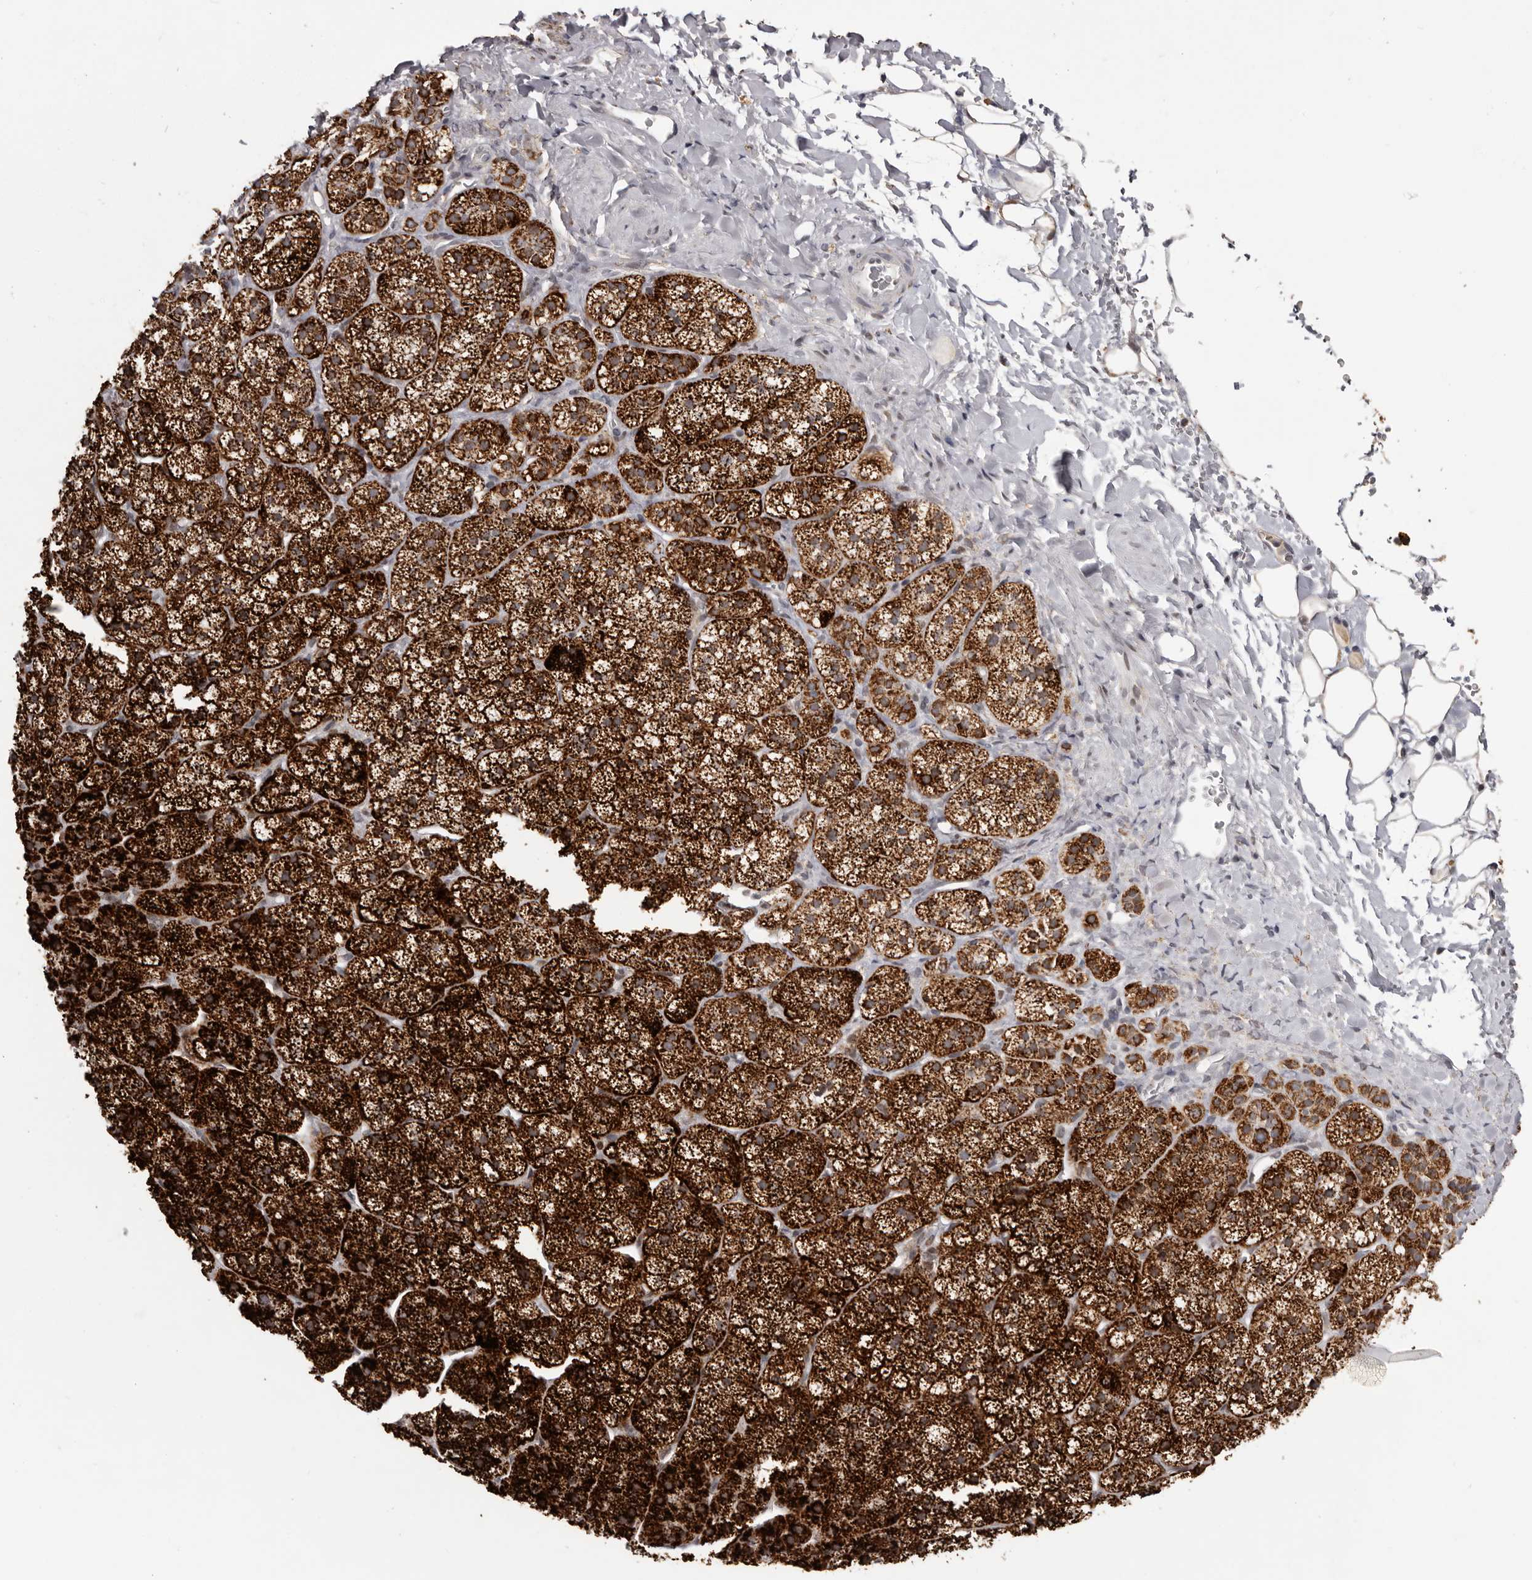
{"staining": {"intensity": "strong", "quantity": ">75%", "location": "cytoplasmic/membranous"}, "tissue": "adrenal gland", "cell_type": "Glandular cells", "image_type": "normal", "snomed": [{"axis": "morphology", "description": "Normal tissue, NOS"}, {"axis": "topography", "description": "Adrenal gland"}], "caption": "High-power microscopy captured an immunohistochemistry (IHC) histopathology image of unremarkable adrenal gland, revealing strong cytoplasmic/membranous positivity in about >75% of glandular cells.", "gene": "C17orf99", "patient": {"sex": "female", "age": 44}}